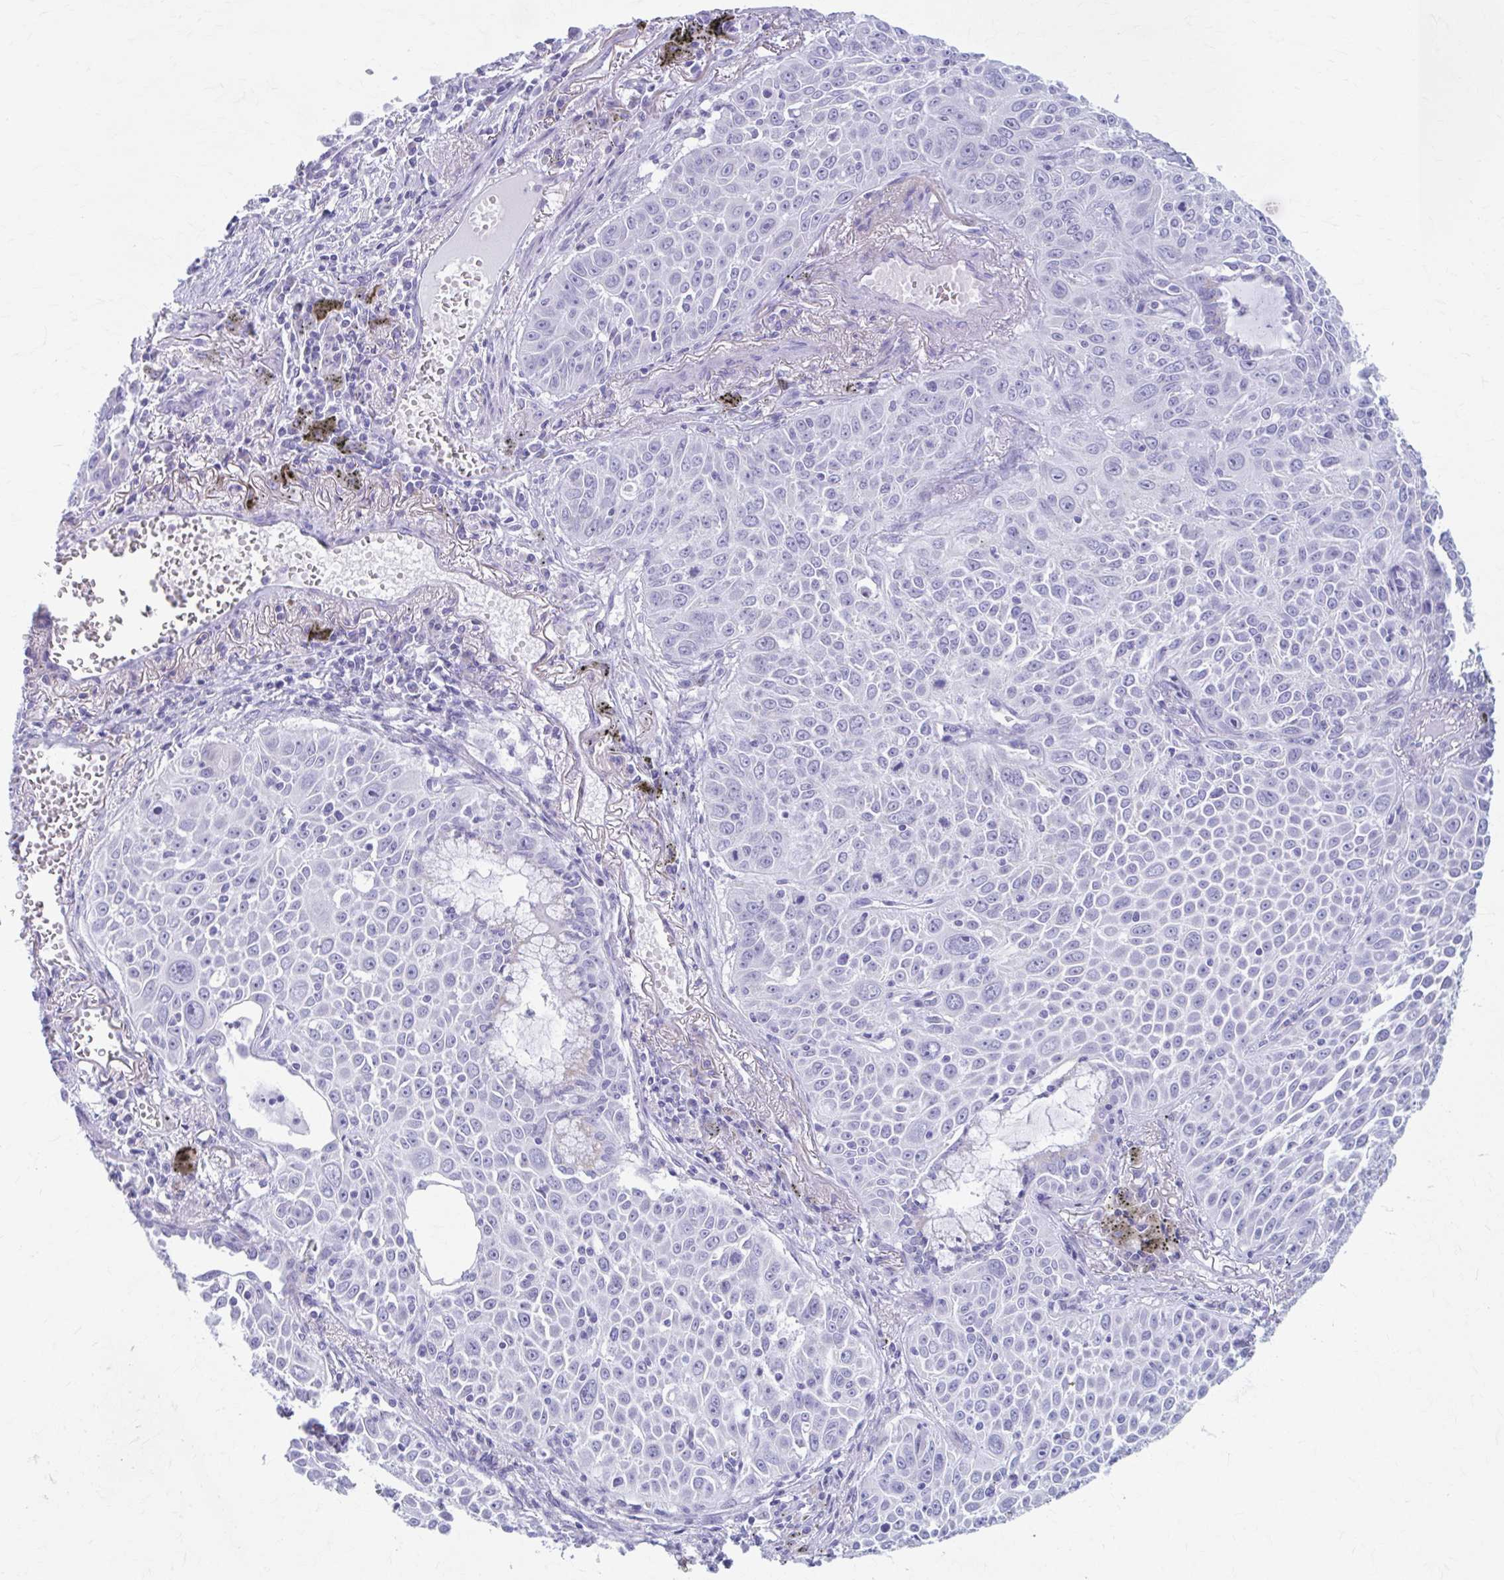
{"staining": {"intensity": "negative", "quantity": "none", "location": "none"}, "tissue": "lung cancer", "cell_type": "Tumor cells", "image_type": "cancer", "snomed": [{"axis": "morphology", "description": "Squamous cell carcinoma, NOS"}, {"axis": "morphology", "description": "Squamous cell carcinoma, metastatic, NOS"}, {"axis": "topography", "description": "Lymph node"}, {"axis": "topography", "description": "Lung"}], "caption": "Protein analysis of squamous cell carcinoma (lung) demonstrates no significant staining in tumor cells.", "gene": "KCNE2", "patient": {"sex": "female", "age": 62}}